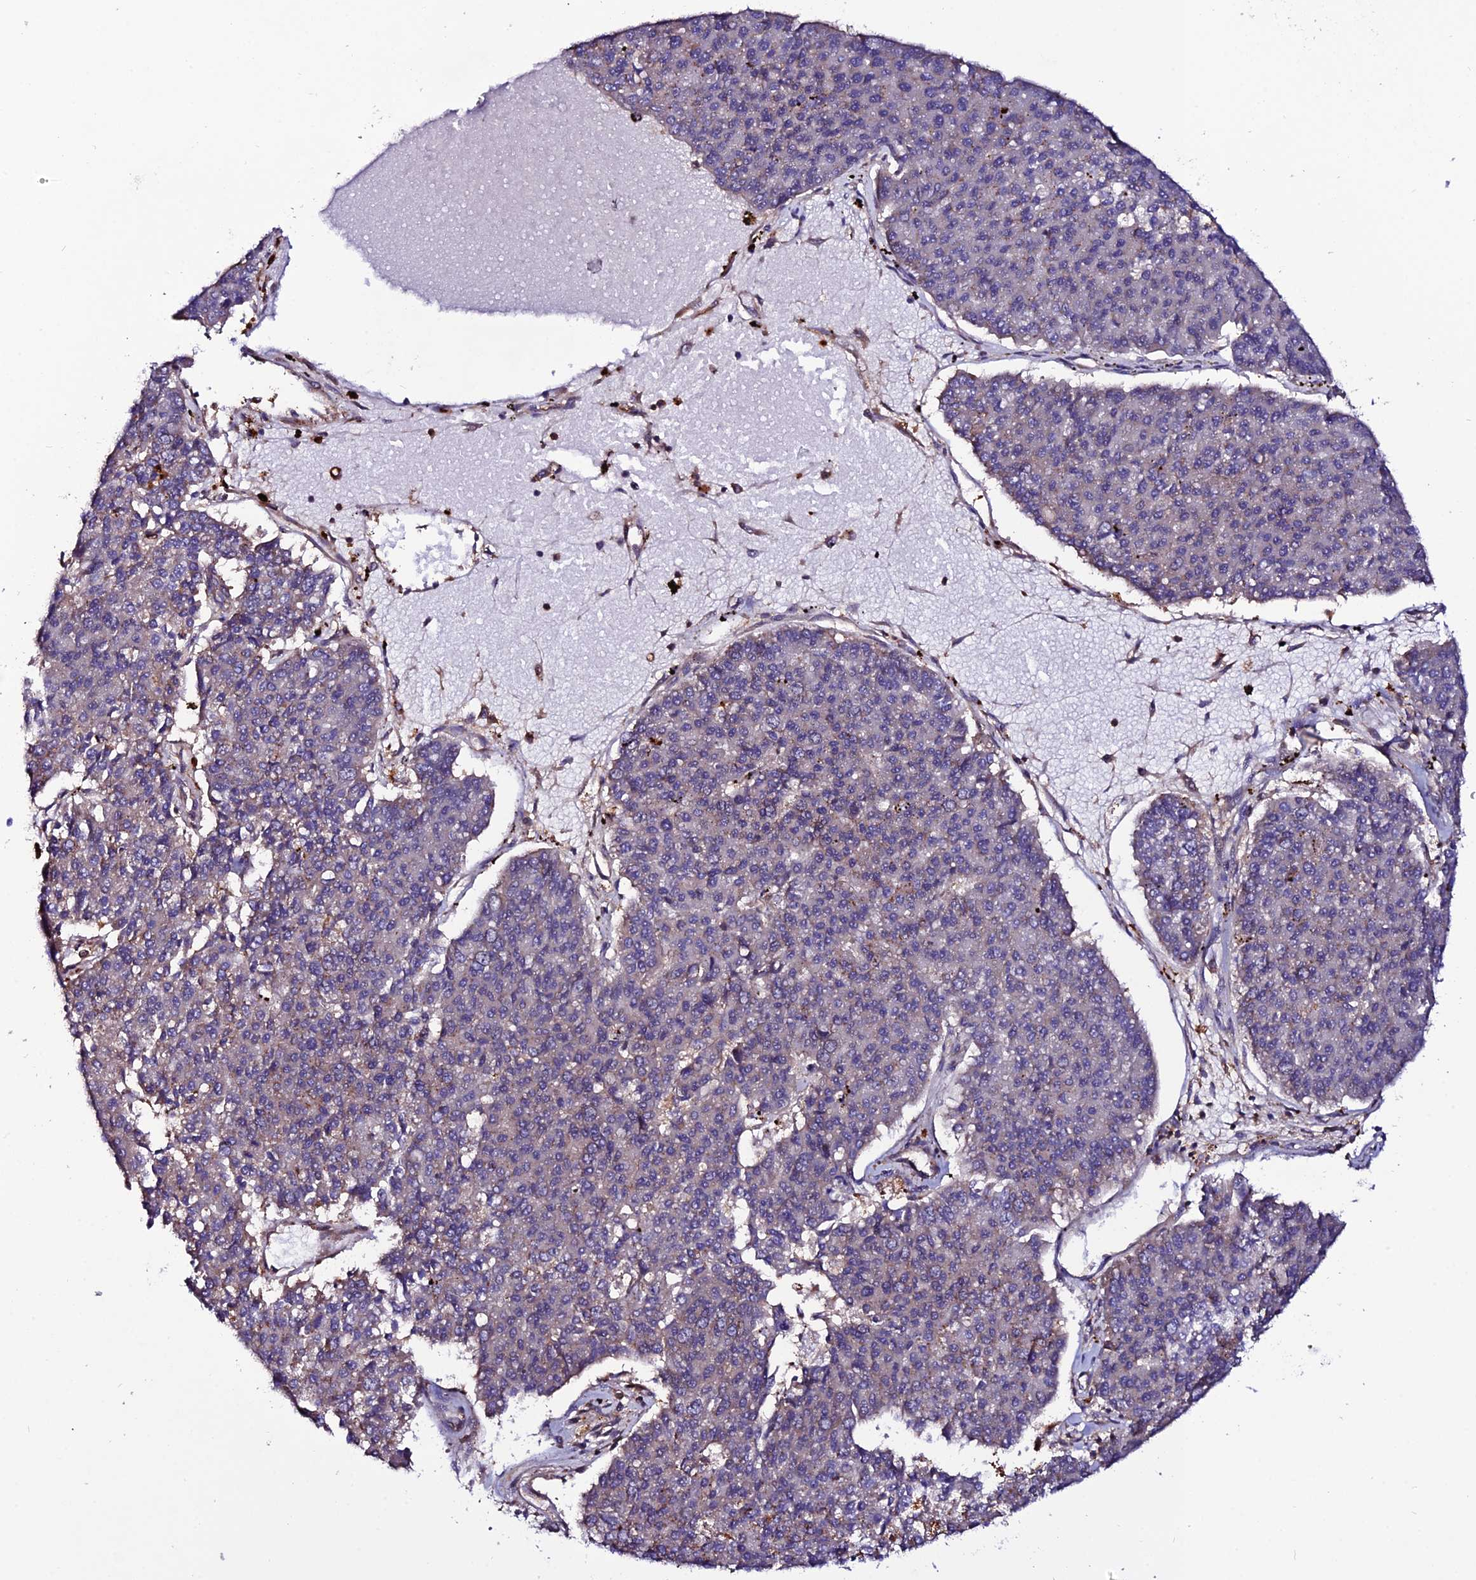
{"staining": {"intensity": "negative", "quantity": "none", "location": "none"}, "tissue": "pancreatic cancer", "cell_type": "Tumor cells", "image_type": "cancer", "snomed": [{"axis": "morphology", "description": "Adenocarcinoma, NOS"}, {"axis": "topography", "description": "Pancreas"}], "caption": "This is an immunohistochemistry (IHC) image of pancreatic cancer (adenocarcinoma). There is no positivity in tumor cells.", "gene": "USP17L15", "patient": {"sex": "male", "age": 50}}